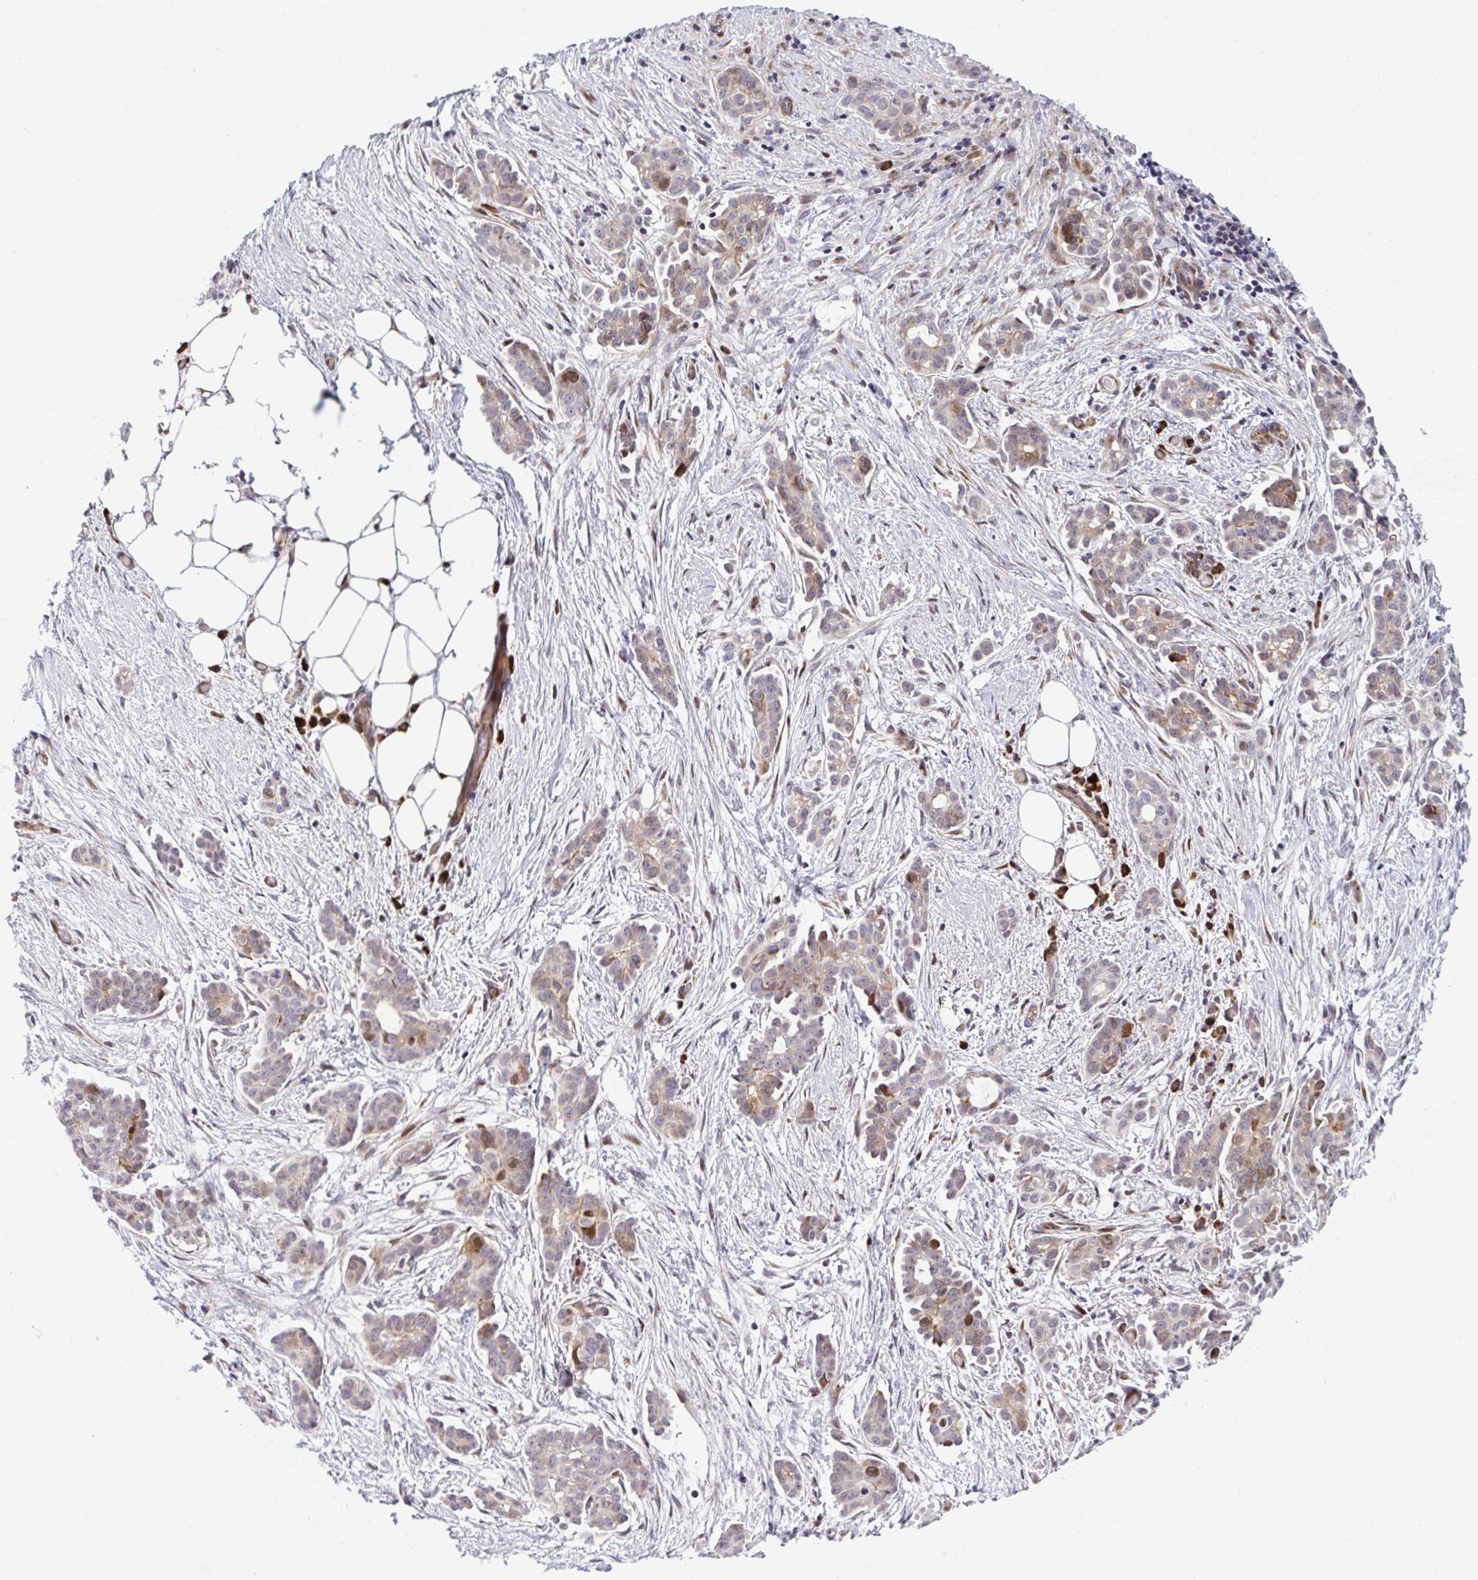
{"staining": {"intensity": "moderate", "quantity": "<25%", "location": "cytoplasmic/membranous,nuclear"}, "tissue": "ovarian cancer", "cell_type": "Tumor cells", "image_type": "cancer", "snomed": [{"axis": "morphology", "description": "Cystadenocarcinoma, serous, NOS"}, {"axis": "topography", "description": "Ovary"}], "caption": "The immunohistochemical stain highlights moderate cytoplasmic/membranous and nuclear staining in tumor cells of serous cystadenocarcinoma (ovarian) tissue.", "gene": "CASTOR2", "patient": {"sex": "female", "age": 50}}